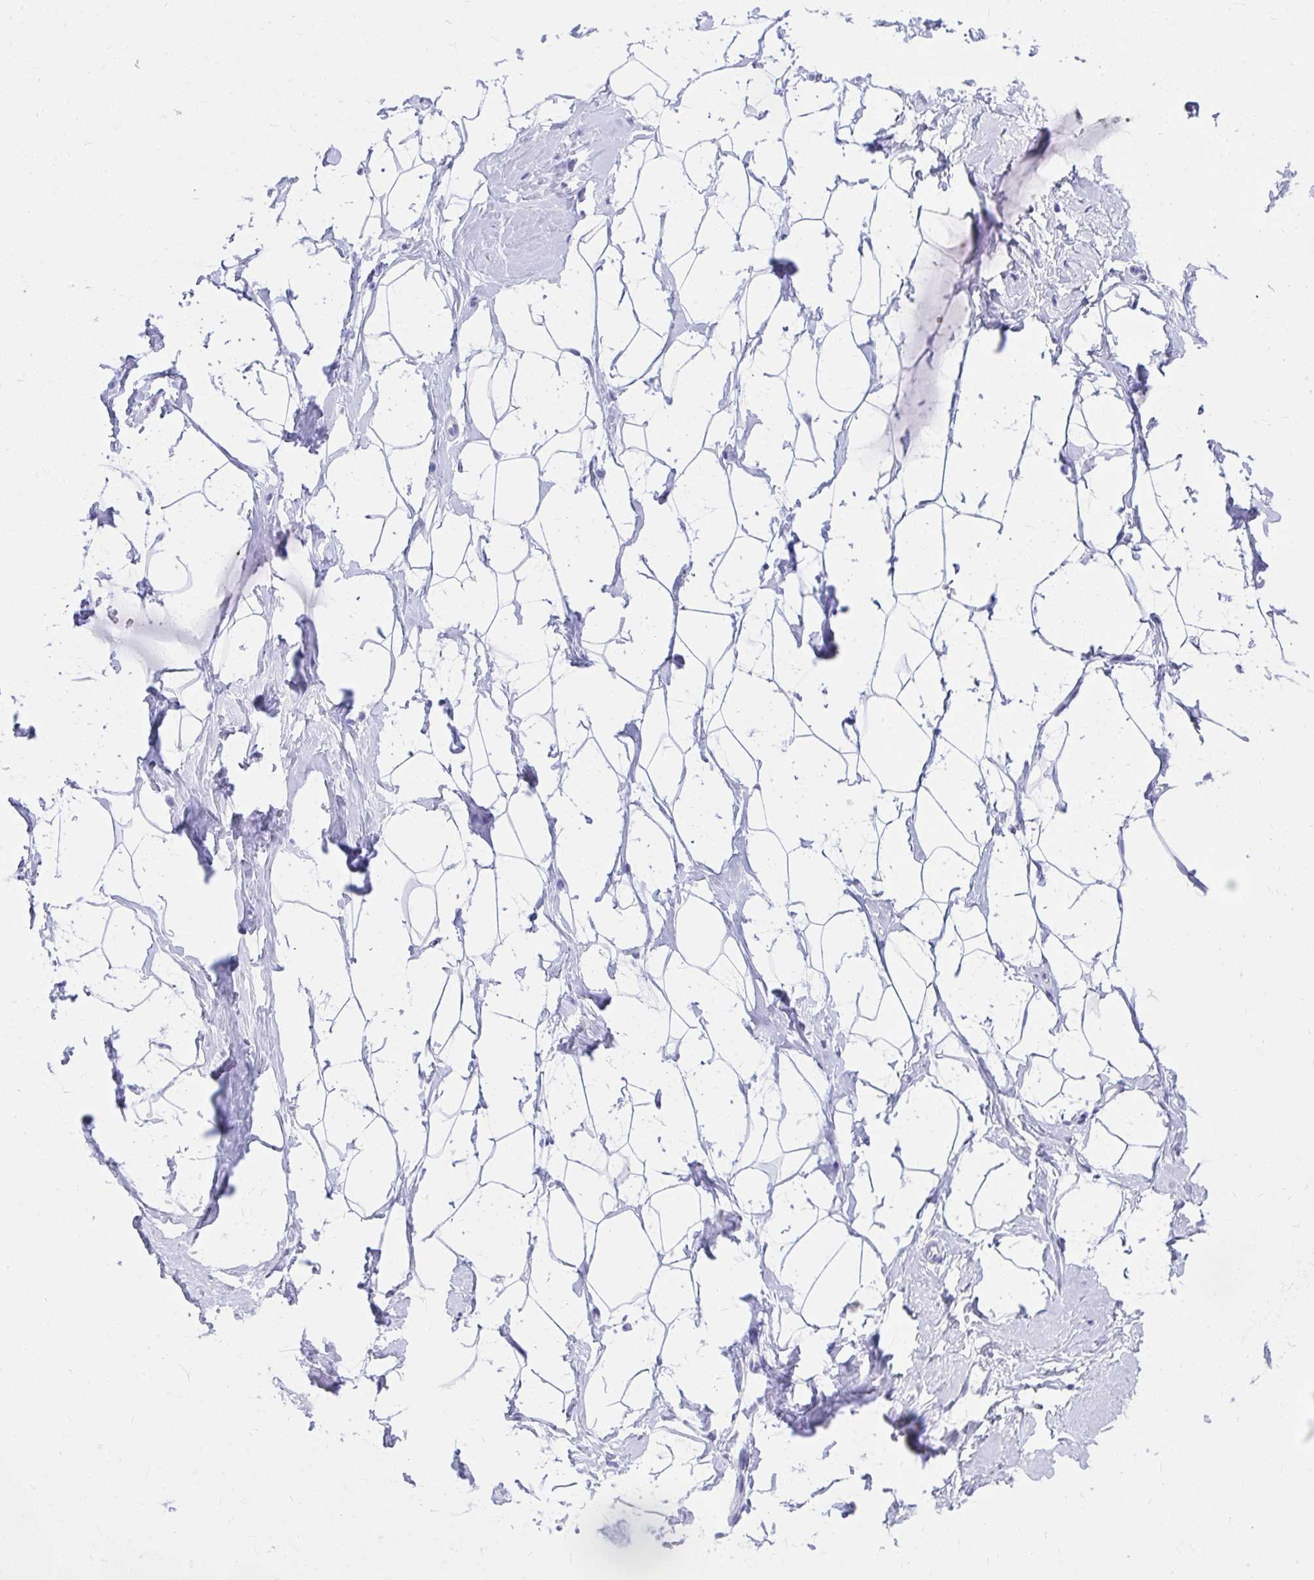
{"staining": {"intensity": "negative", "quantity": "none", "location": "none"}, "tissue": "breast", "cell_type": "Adipocytes", "image_type": "normal", "snomed": [{"axis": "morphology", "description": "Normal tissue, NOS"}, {"axis": "topography", "description": "Breast"}], "caption": "Protein analysis of normal breast reveals no significant staining in adipocytes.", "gene": "HGD", "patient": {"sex": "female", "age": 32}}